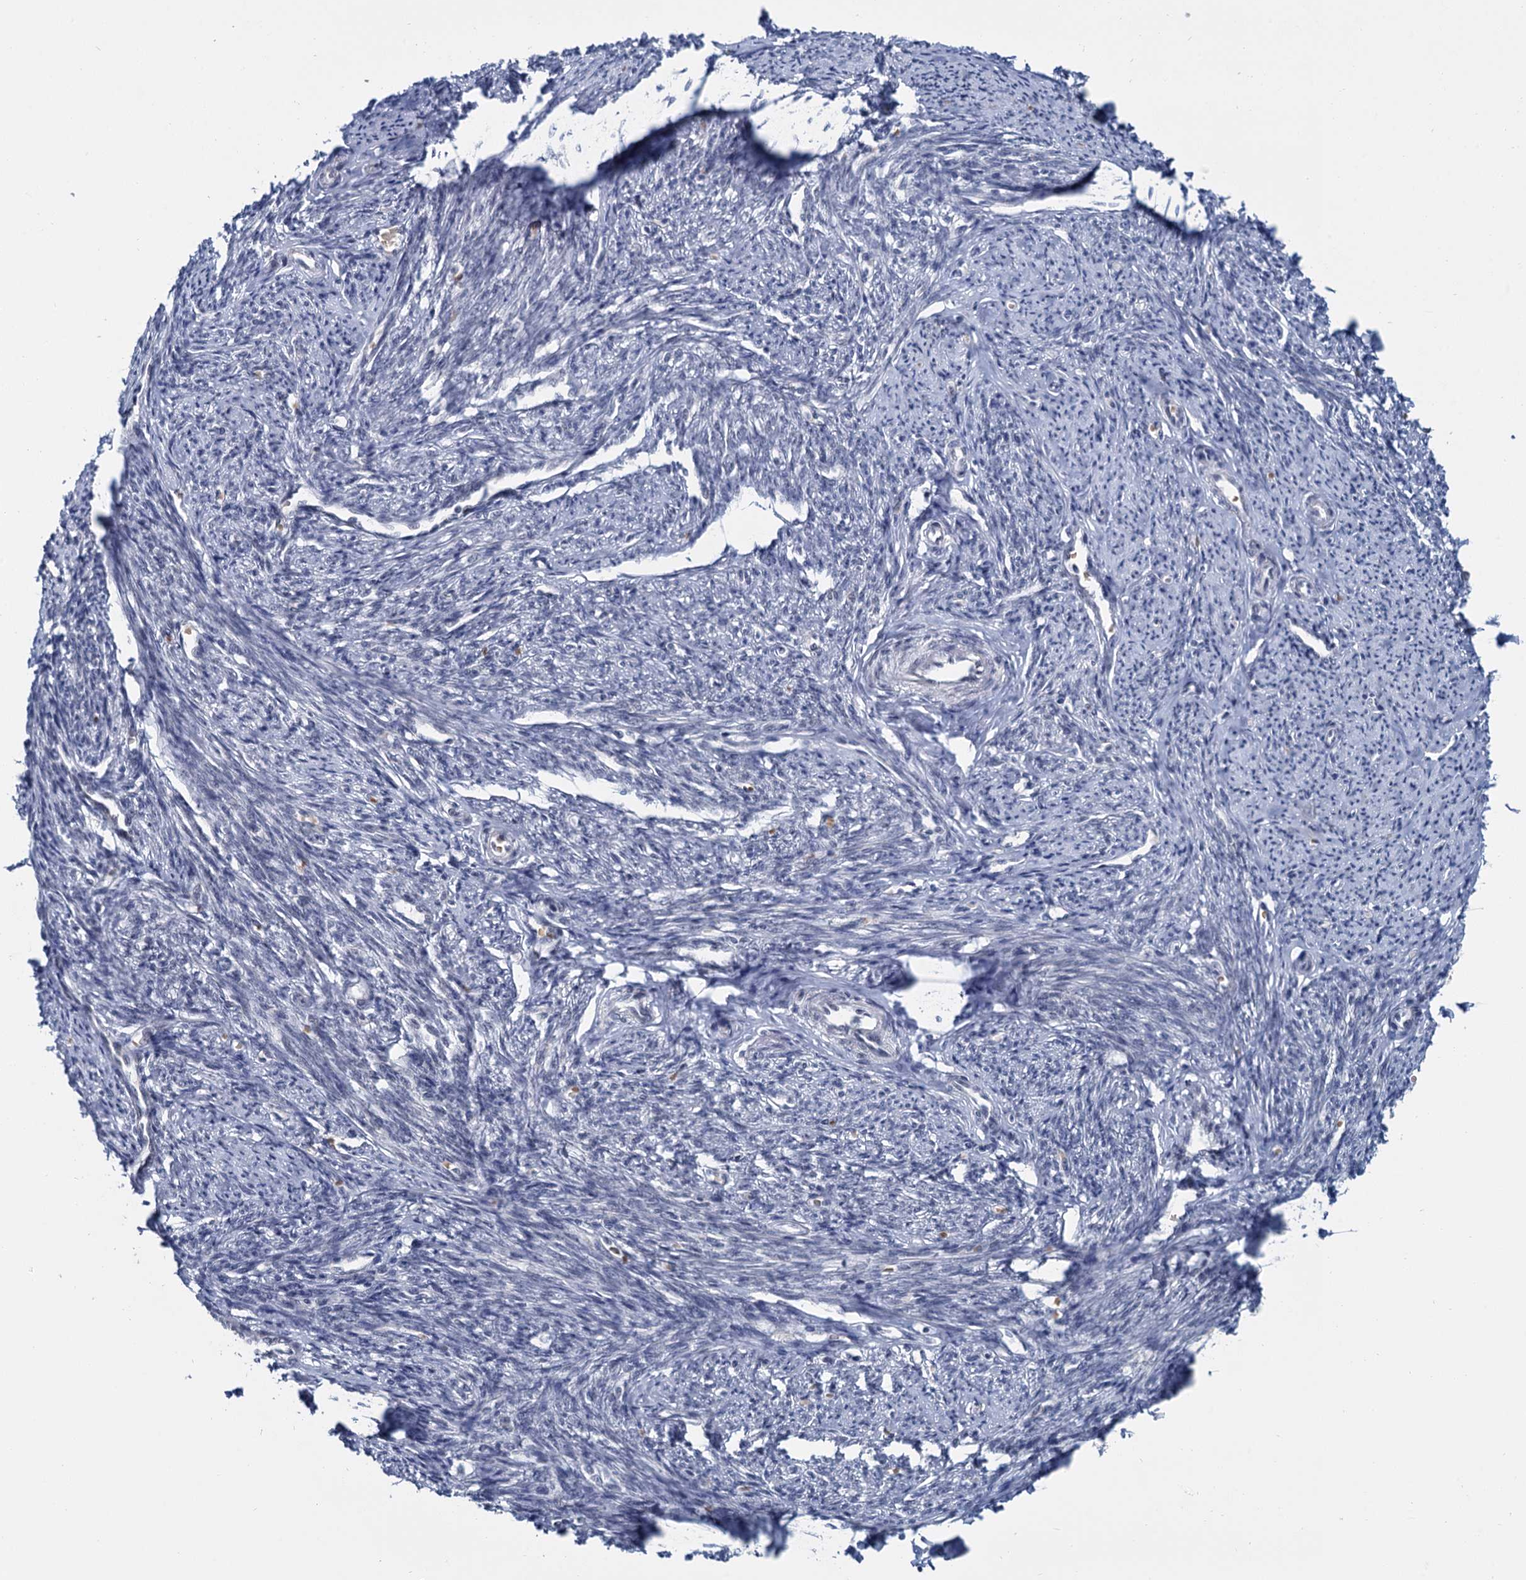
{"staining": {"intensity": "strong", "quantity": "<25%", "location": "nuclear"}, "tissue": "smooth muscle", "cell_type": "Smooth muscle cells", "image_type": "normal", "snomed": [{"axis": "morphology", "description": "Normal tissue, NOS"}, {"axis": "topography", "description": "Smooth muscle"}, {"axis": "topography", "description": "Uterus"}], "caption": "Strong nuclear positivity for a protein is seen in approximately <25% of smooth muscle cells of unremarkable smooth muscle using immunohistochemistry.", "gene": "RPRD1A", "patient": {"sex": "female", "age": 59}}